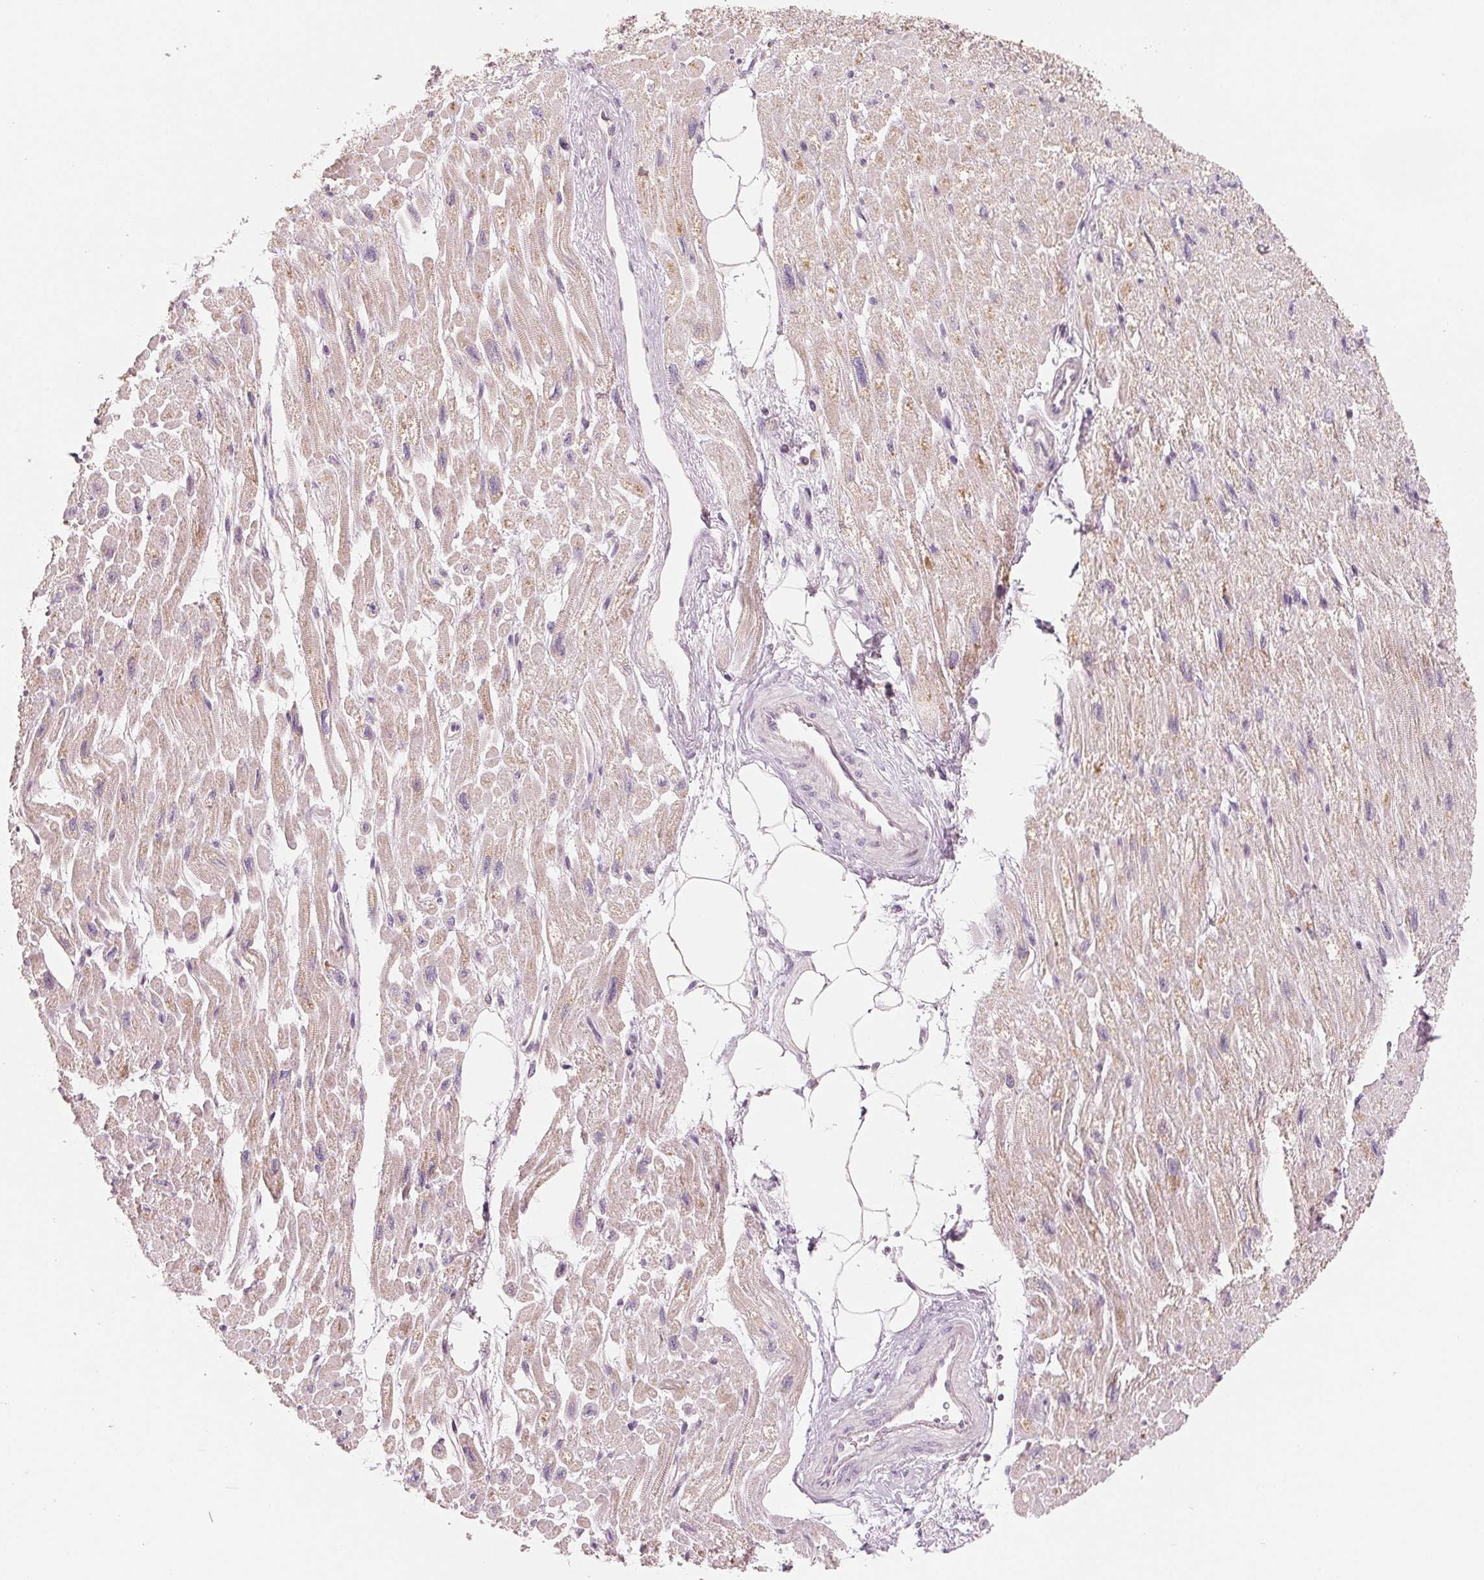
{"staining": {"intensity": "weak", "quantity": ">75%", "location": "cytoplasmic/membranous"}, "tissue": "heart muscle", "cell_type": "Cardiomyocytes", "image_type": "normal", "snomed": [{"axis": "morphology", "description": "Normal tissue, NOS"}, {"axis": "topography", "description": "Heart"}], "caption": "Heart muscle was stained to show a protein in brown. There is low levels of weak cytoplasmic/membranous expression in about >75% of cardiomyocytes. The protein is shown in brown color, while the nuclei are stained blue.", "gene": "AQP8", "patient": {"sex": "female", "age": 62}}